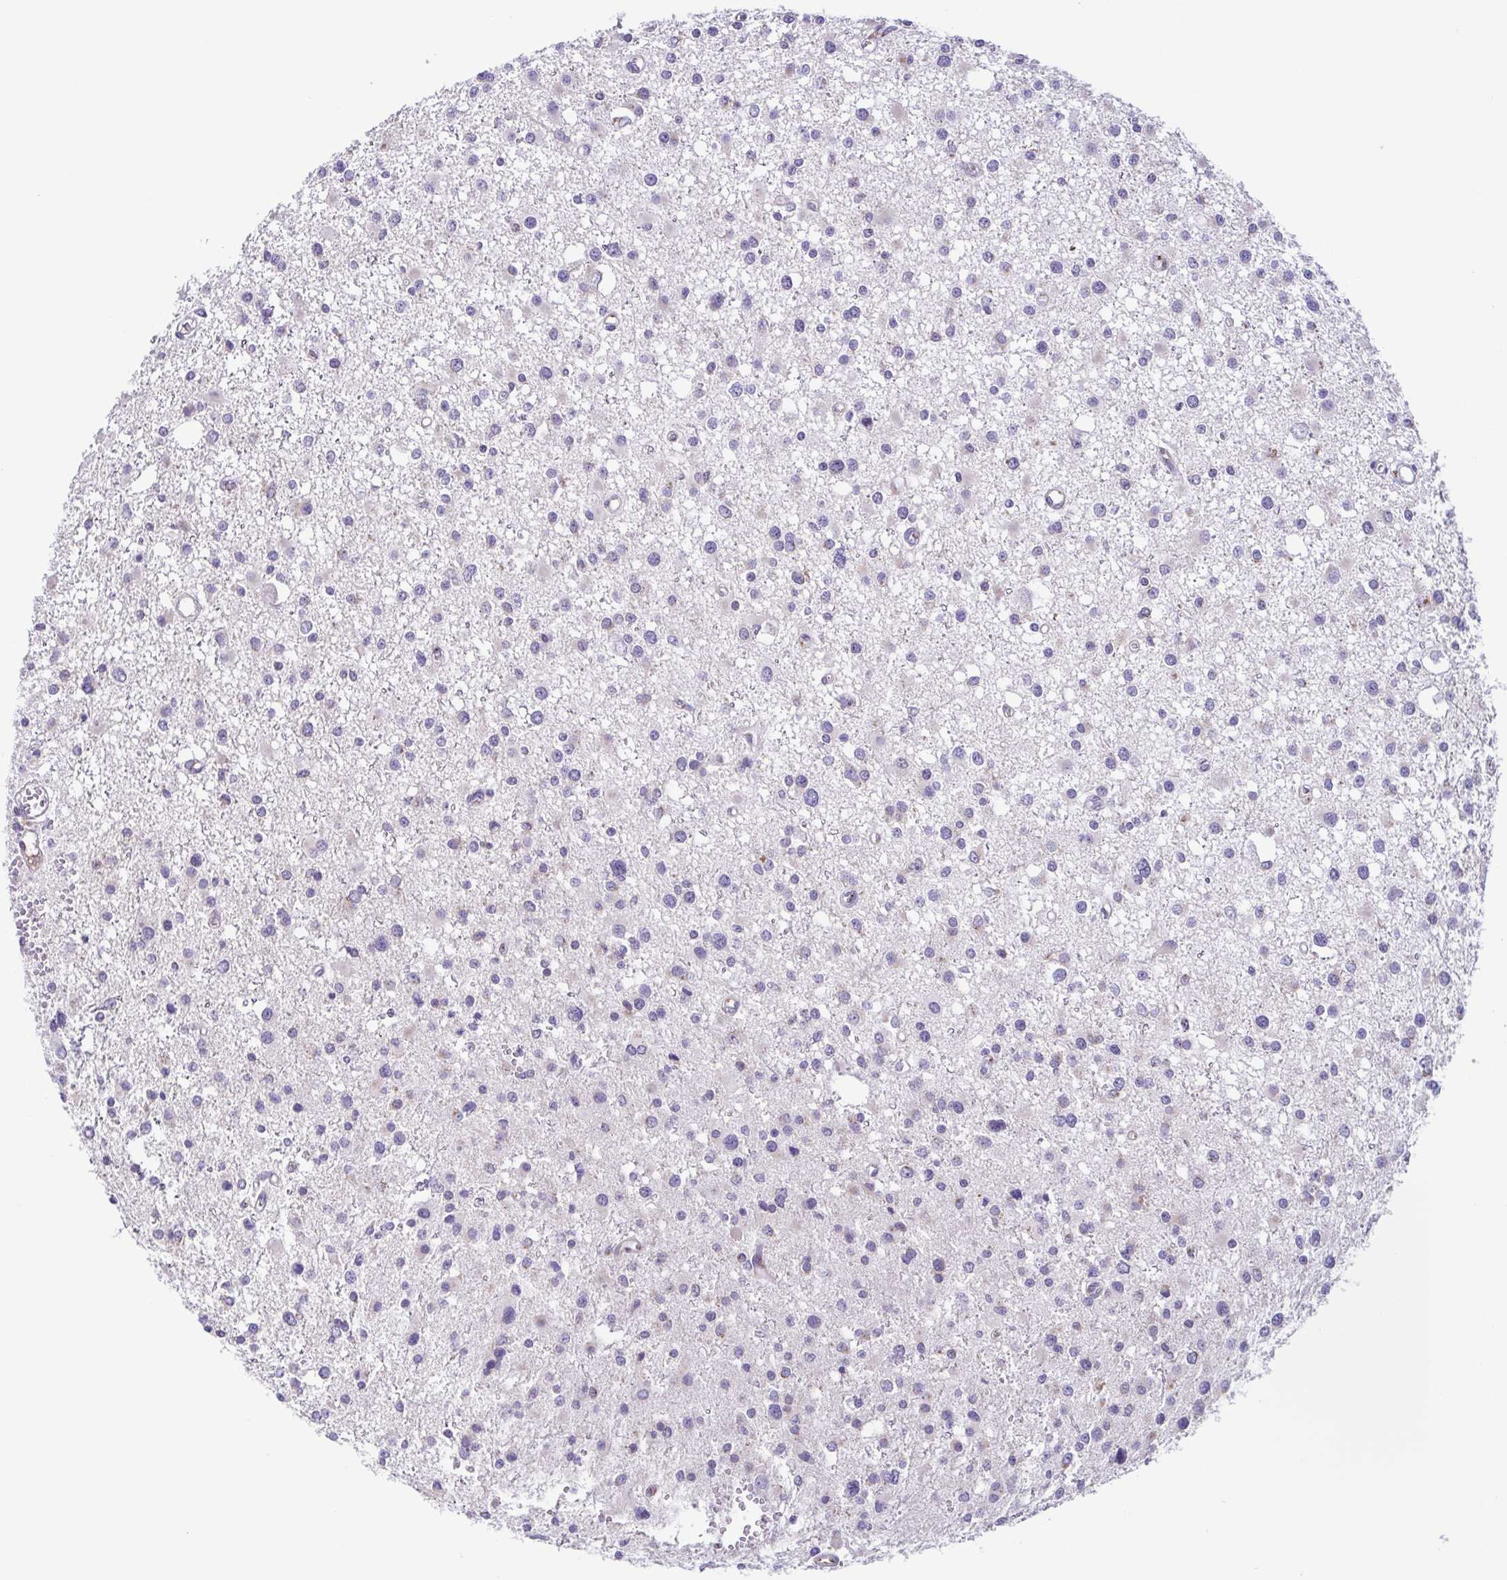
{"staining": {"intensity": "negative", "quantity": "none", "location": "none"}, "tissue": "glioma", "cell_type": "Tumor cells", "image_type": "cancer", "snomed": [{"axis": "morphology", "description": "Glioma, malignant, High grade"}, {"axis": "topography", "description": "Brain"}], "caption": "Micrograph shows no protein staining in tumor cells of glioma tissue.", "gene": "COL17A1", "patient": {"sex": "male", "age": 54}}